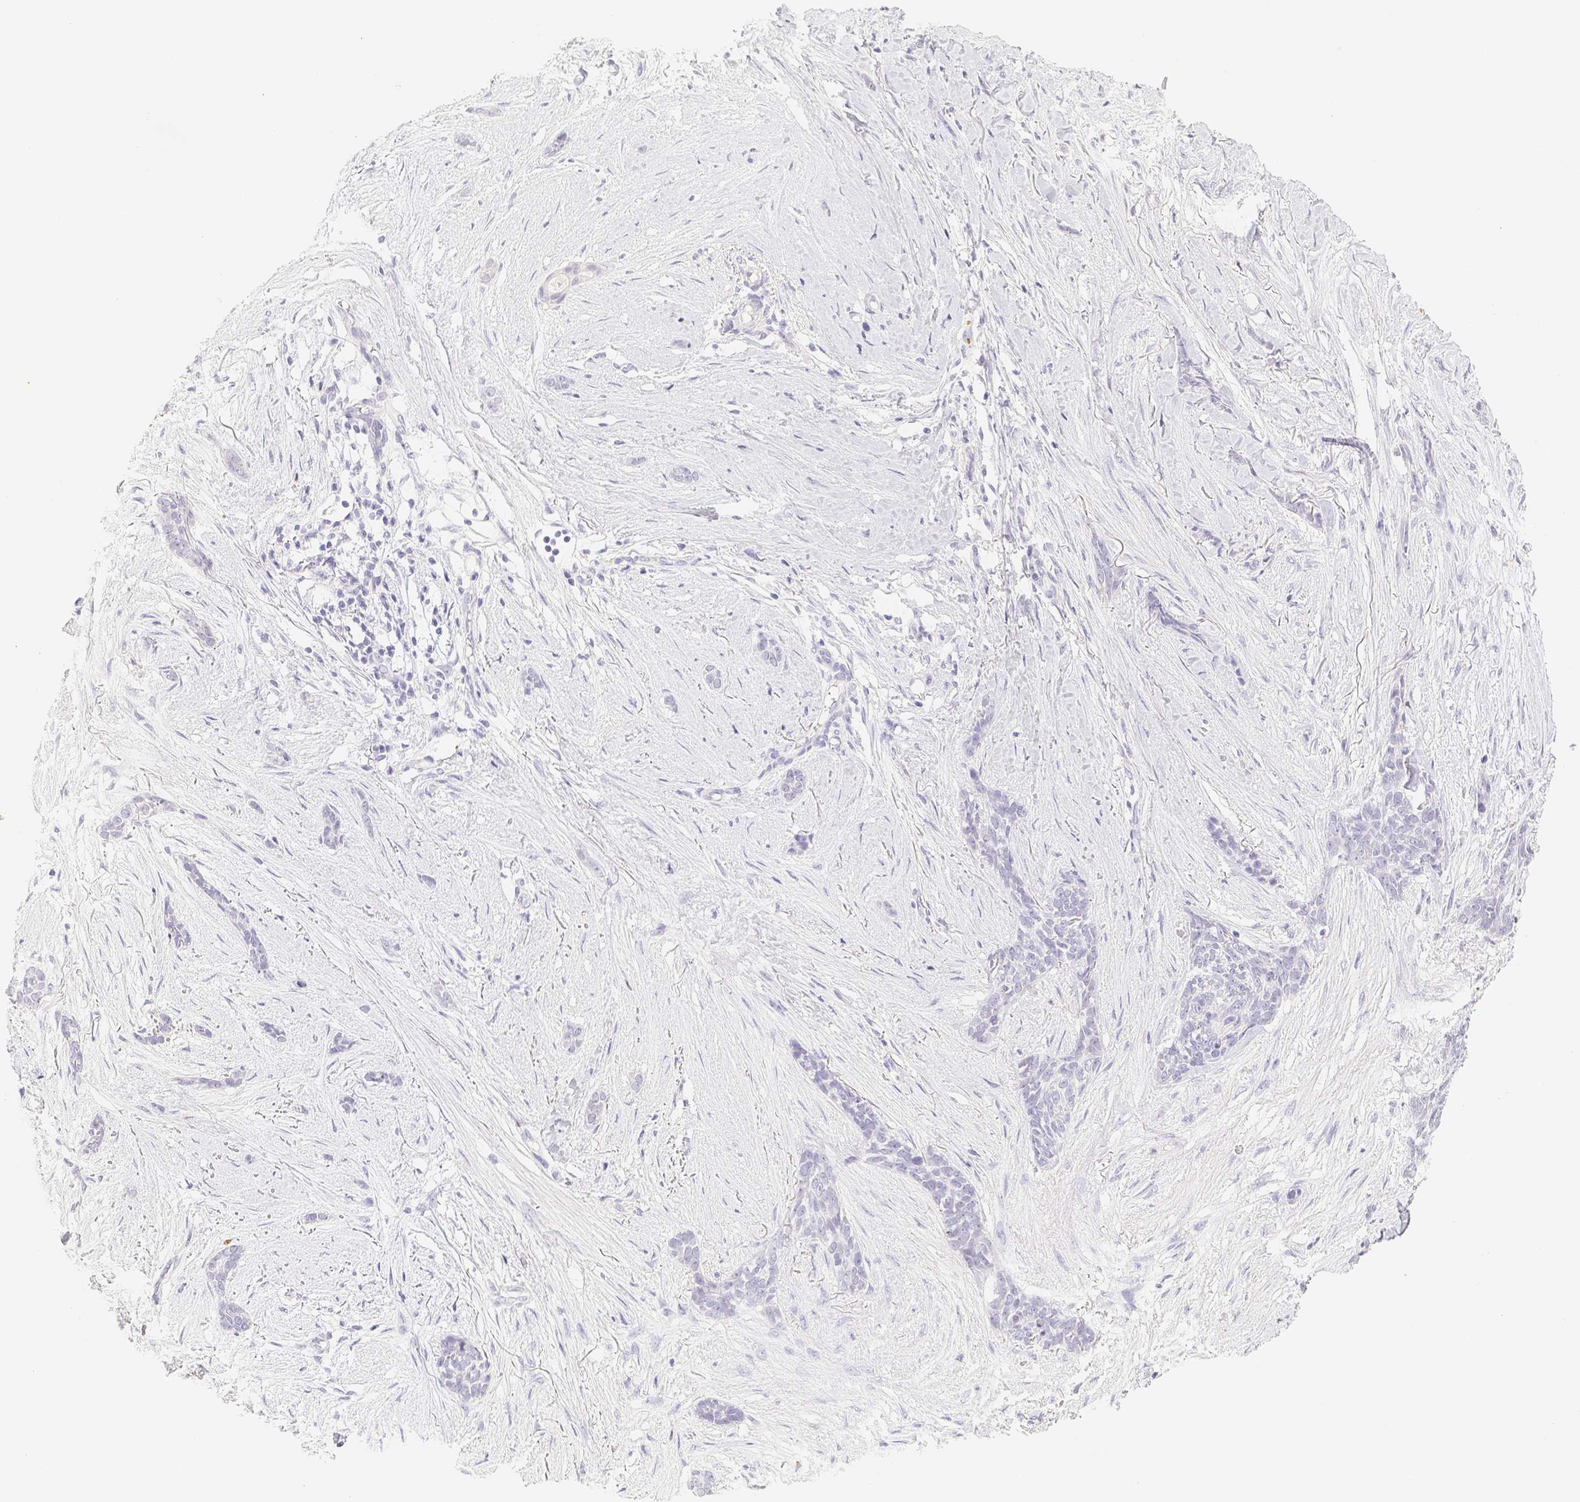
{"staining": {"intensity": "negative", "quantity": "none", "location": "none"}, "tissue": "skin cancer", "cell_type": "Tumor cells", "image_type": "cancer", "snomed": [{"axis": "morphology", "description": "Basal cell carcinoma"}, {"axis": "morphology", "description": "Adnexal tumor, benign"}, {"axis": "topography", "description": "Skin"}], "caption": "A high-resolution histopathology image shows immunohistochemistry (IHC) staining of skin benign adnexal tumor, which exhibits no significant expression in tumor cells.", "gene": "PADI4", "patient": {"sex": "female", "age": 42}}